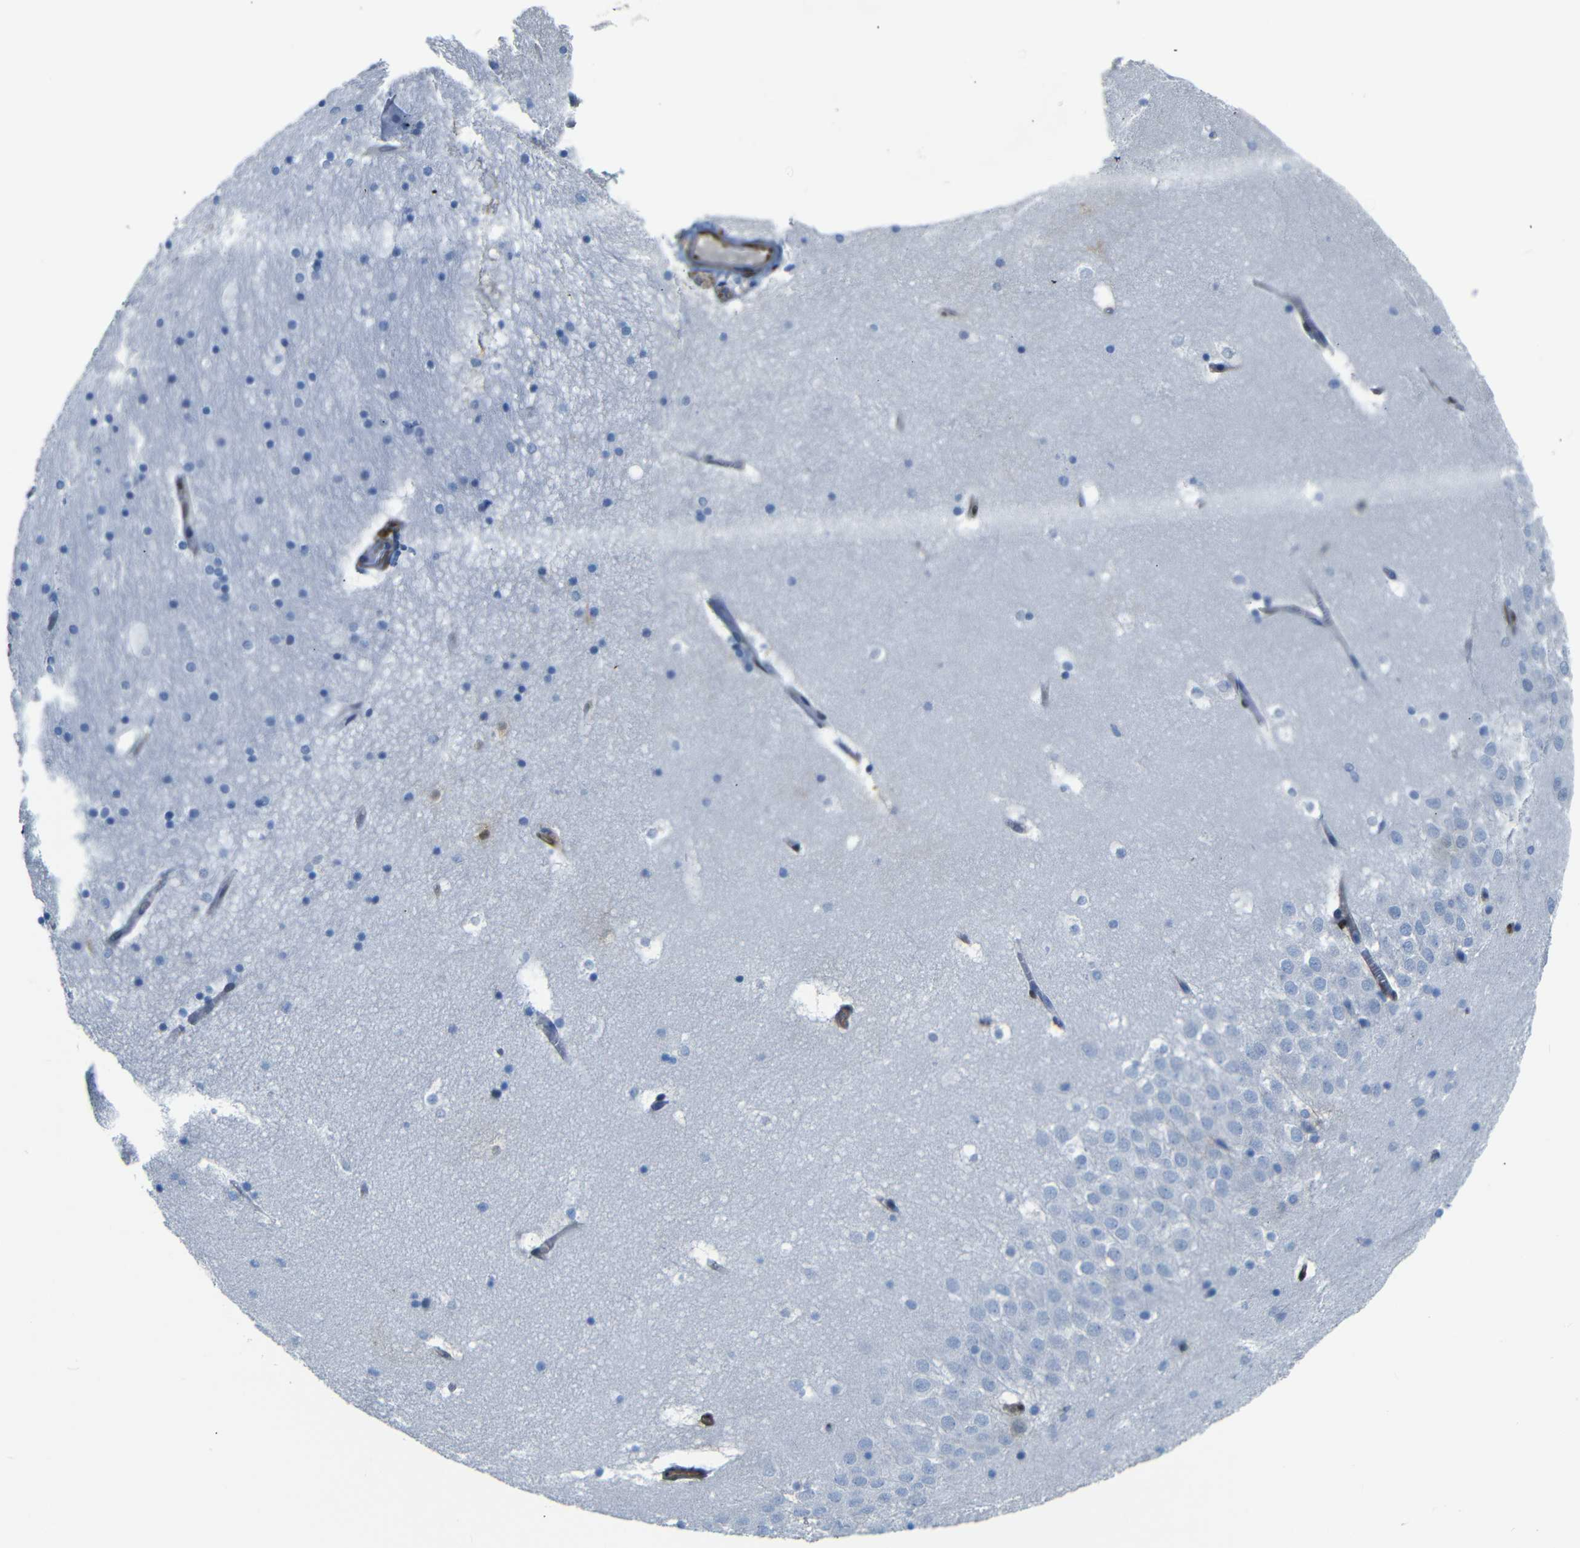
{"staining": {"intensity": "negative", "quantity": "none", "location": "none"}, "tissue": "hippocampus", "cell_type": "Glial cells", "image_type": "normal", "snomed": [{"axis": "morphology", "description": "Normal tissue, NOS"}, {"axis": "topography", "description": "Hippocampus"}], "caption": "Glial cells are negative for brown protein staining in unremarkable hippocampus. (Stains: DAB immunohistochemistry (IHC) with hematoxylin counter stain, Microscopy: brightfield microscopy at high magnification).", "gene": "YAP1", "patient": {"sex": "male", "age": 45}}